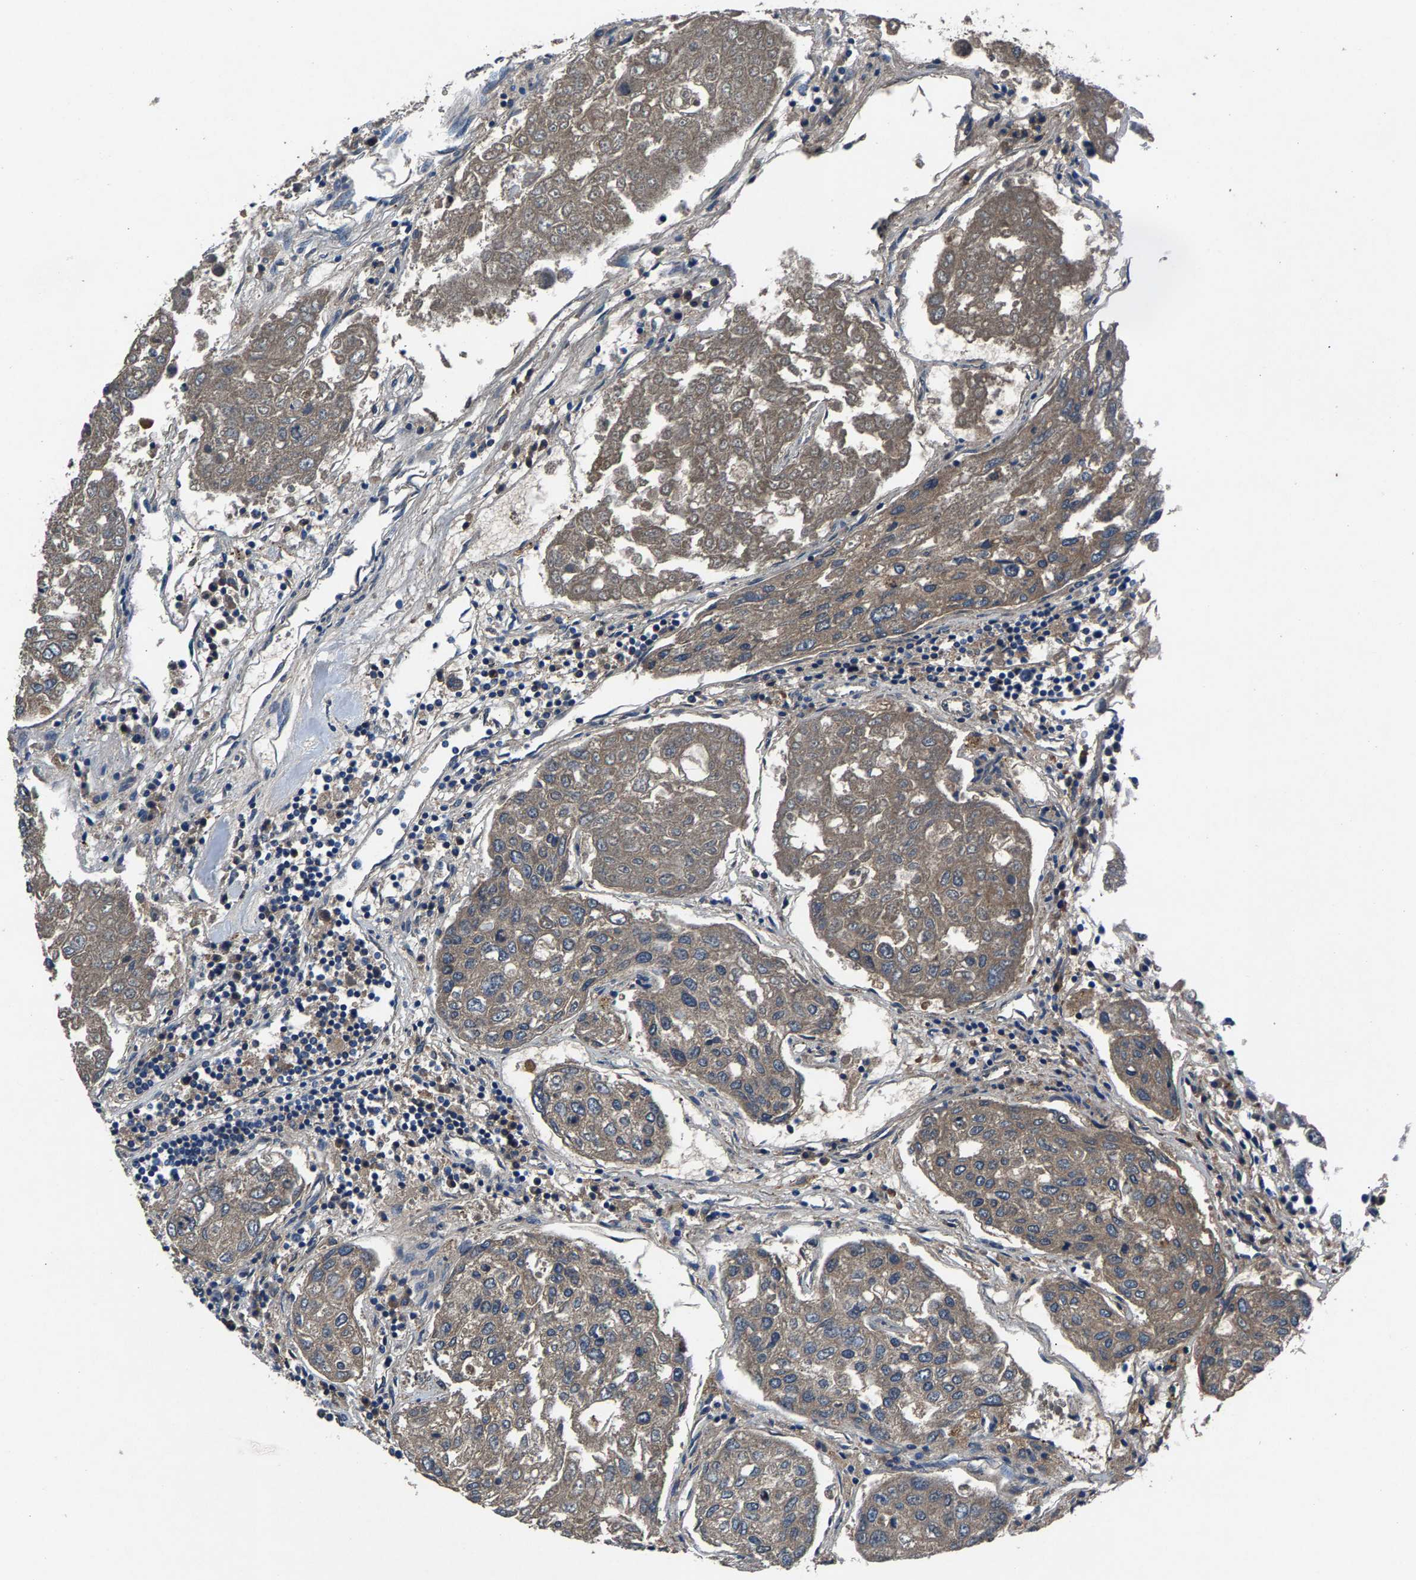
{"staining": {"intensity": "weak", "quantity": ">75%", "location": "cytoplasmic/membranous"}, "tissue": "urothelial cancer", "cell_type": "Tumor cells", "image_type": "cancer", "snomed": [{"axis": "morphology", "description": "Urothelial carcinoma, High grade"}, {"axis": "topography", "description": "Lymph node"}, {"axis": "topography", "description": "Urinary bladder"}], "caption": "Immunohistochemical staining of human urothelial cancer reveals low levels of weak cytoplasmic/membranous protein staining in approximately >75% of tumor cells.", "gene": "PRXL2C", "patient": {"sex": "male", "age": 51}}